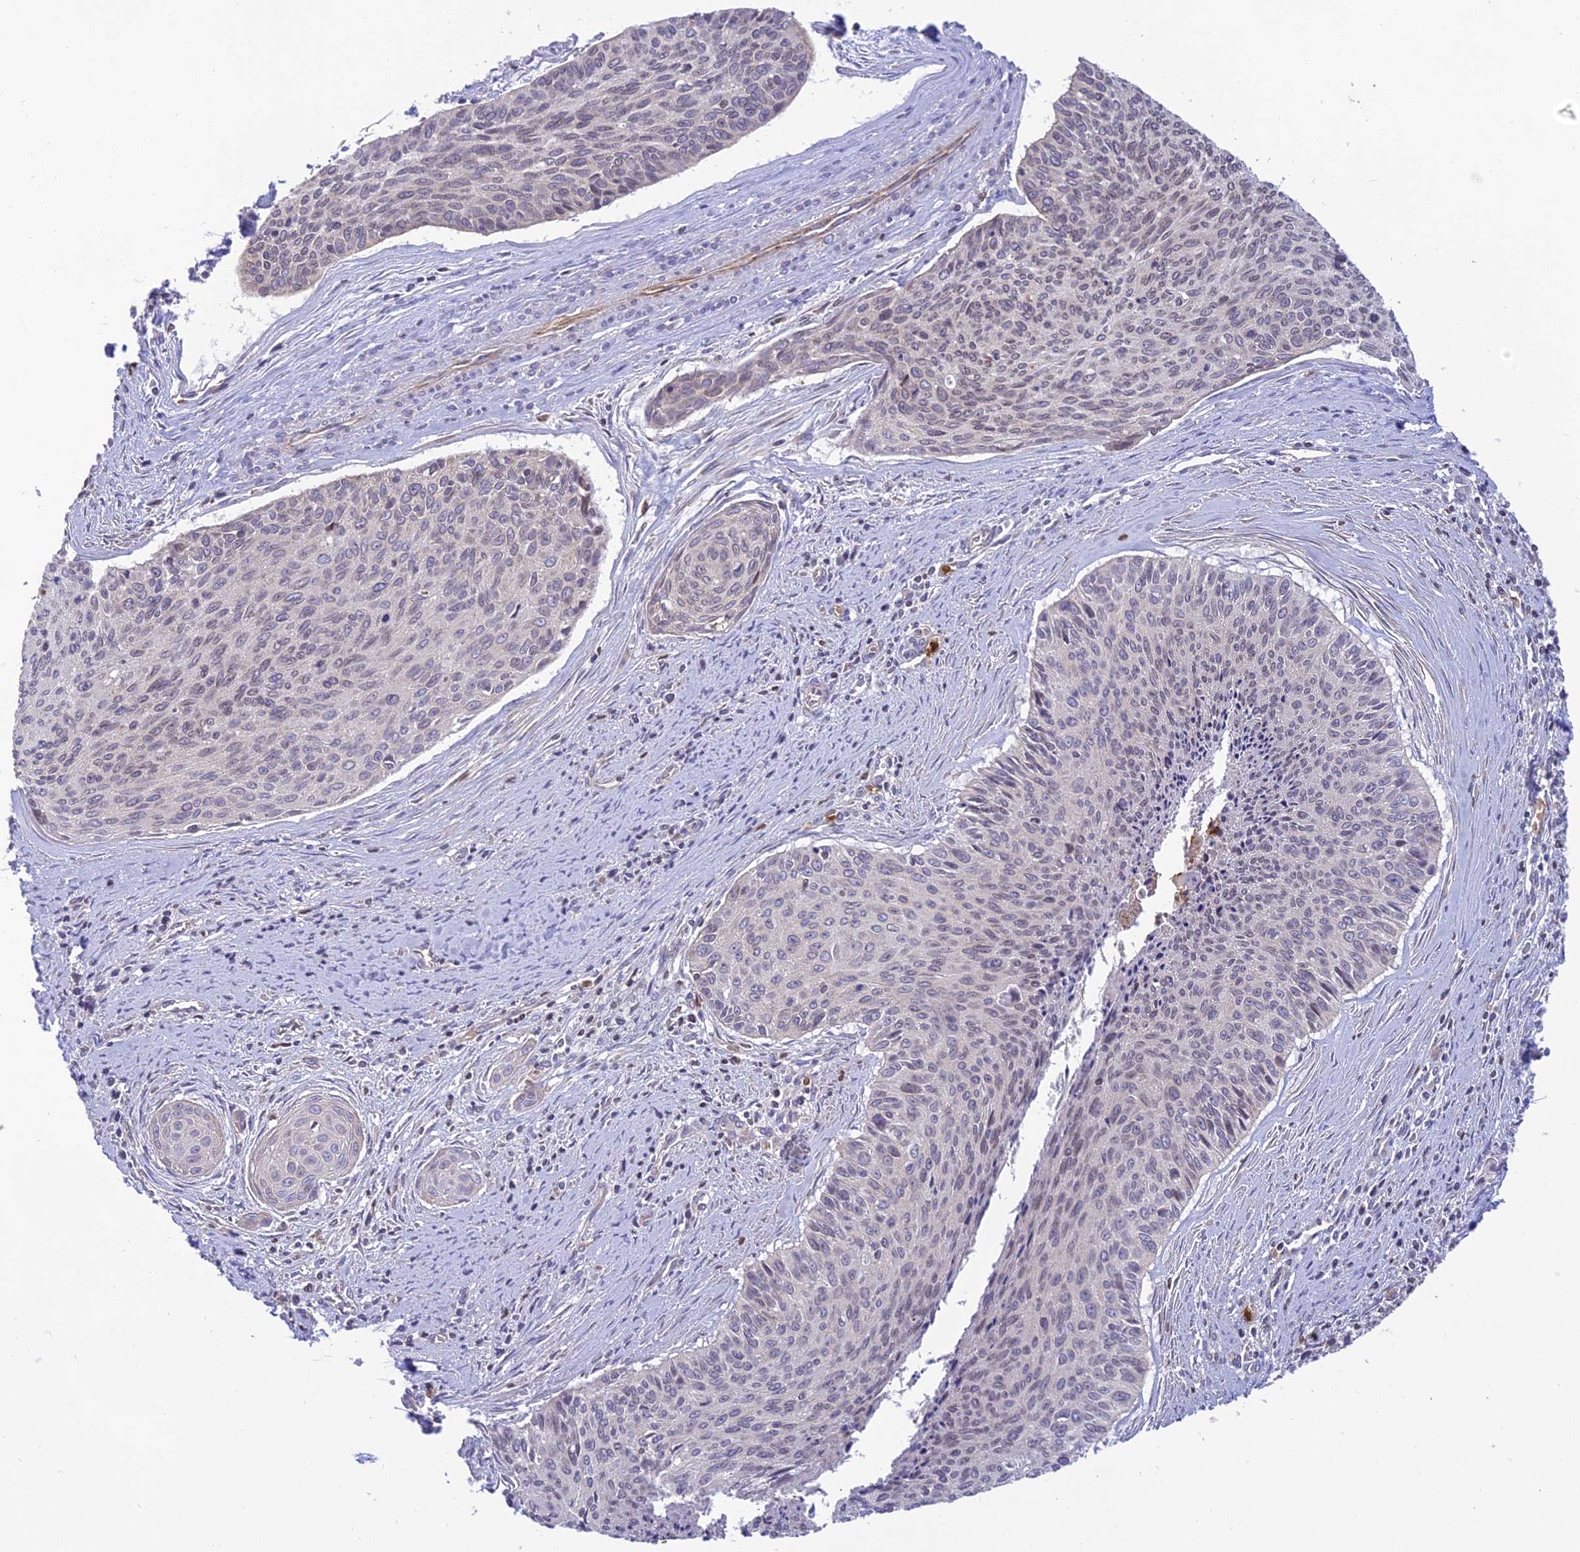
{"staining": {"intensity": "negative", "quantity": "none", "location": "none"}, "tissue": "cervical cancer", "cell_type": "Tumor cells", "image_type": "cancer", "snomed": [{"axis": "morphology", "description": "Squamous cell carcinoma, NOS"}, {"axis": "topography", "description": "Cervix"}], "caption": "DAB immunohistochemical staining of human cervical cancer (squamous cell carcinoma) demonstrates no significant staining in tumor cells.", "gene": "PKHD1L1", "patient": {"sex": "female", "age": 55}}